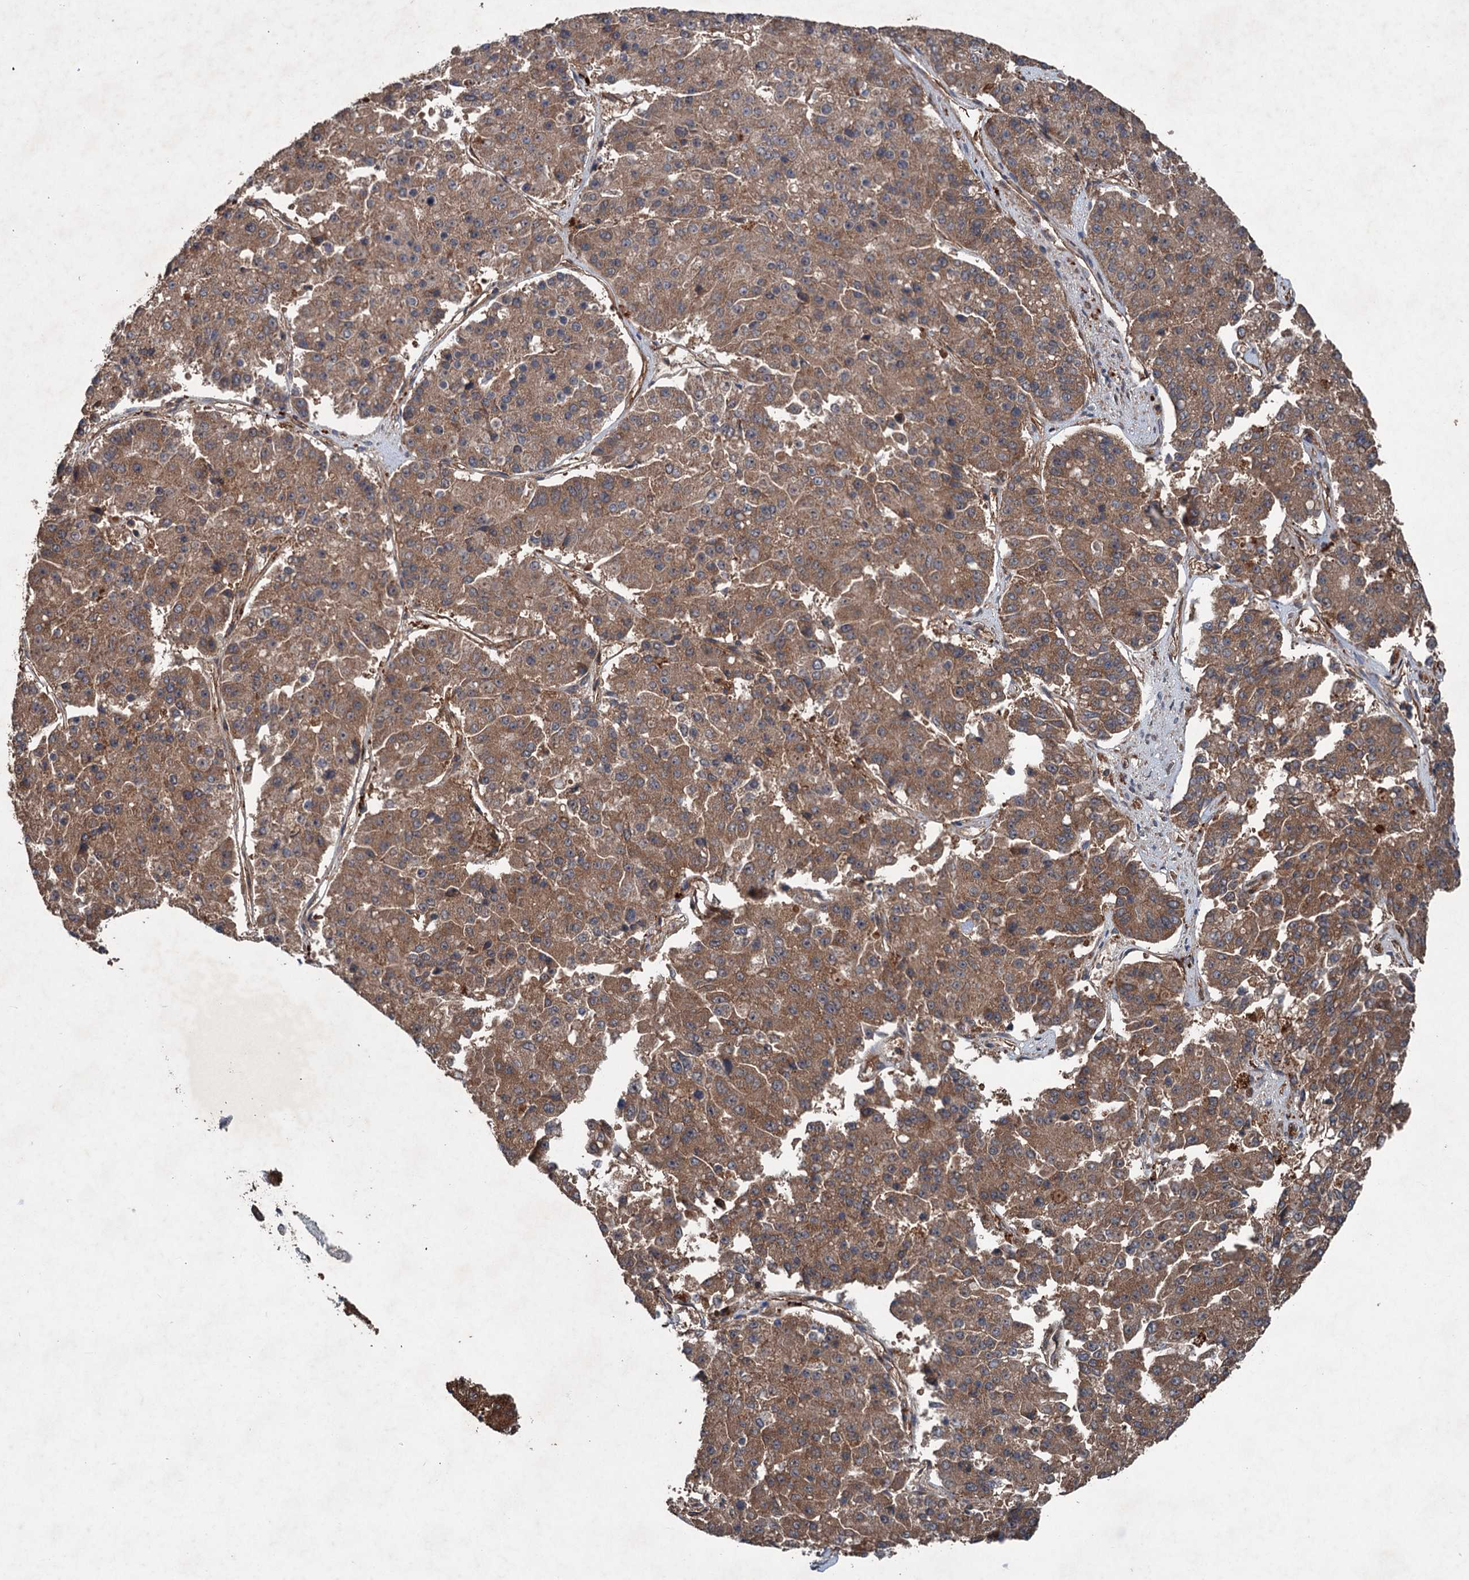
{"staining": {"intensity": "moderate", "quantity": ">75%", "location": "cytoplasmic/membranous"}, "tissue": "pancreatic cancer", "cell_type": "Tumor cells", "image_type": "cancer", "snomed": [{"axis": "morphology", "description": "Adenocarcinoma, NOS"}, {"axis": "topography", "description": "Pancreas"}], "caption": "The immunohistochemical stain labels moderate cytoplasmic/membranous positivity in tumor cells of pancreatic cancer tissue.", "gene": "RNF214", "patient": {"sex": "male", "age": 50}}